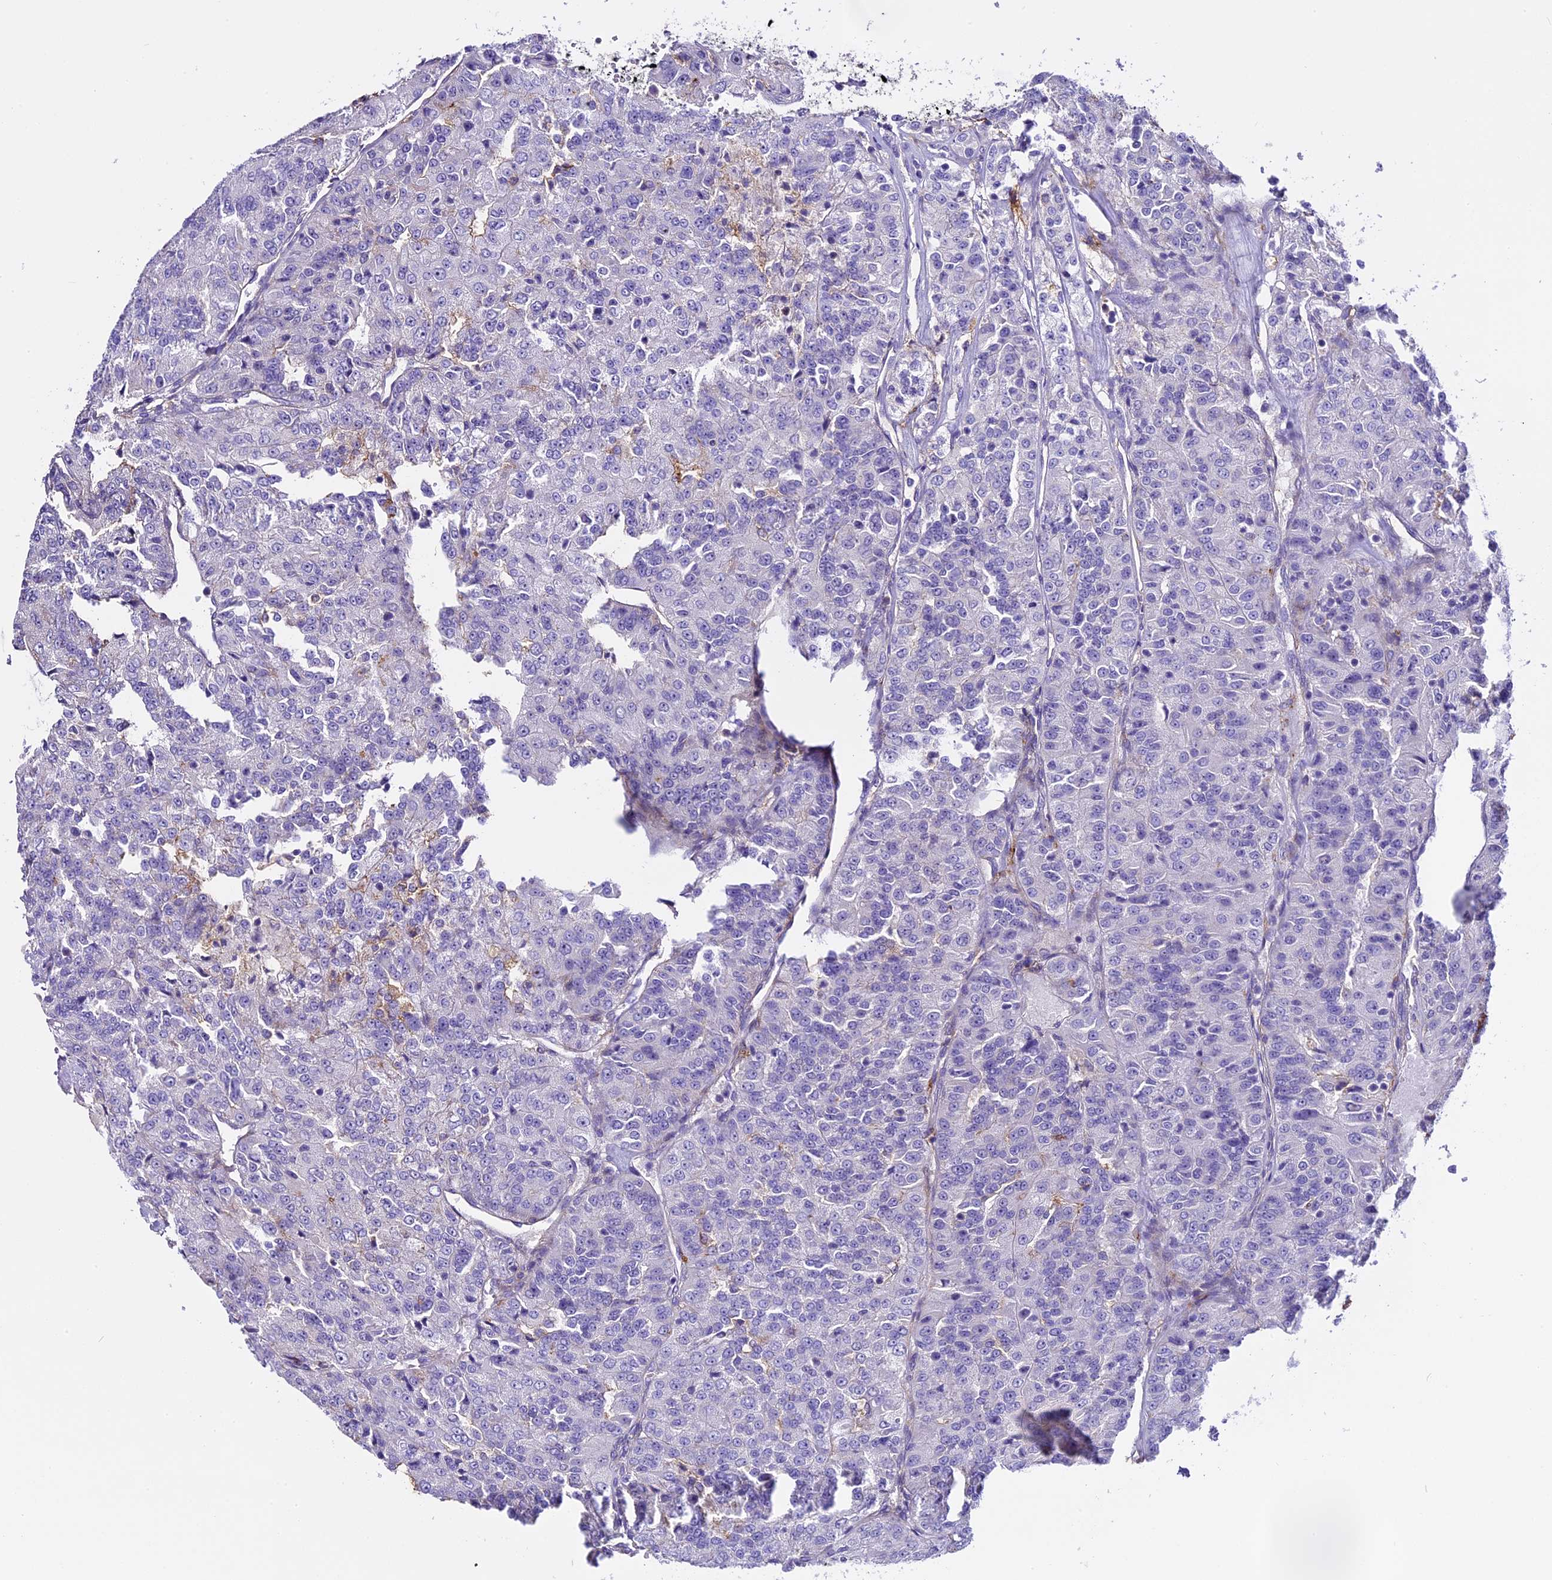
{"staining": {"intensity": "negative", "quantity": "none", "location": "none"}, "tissue": "renal cancer", "cell_type": "Tumor cells", "image_type": "cancer", "snomed": [{"axis": "morphology", "description": "Adenocarcinoma, NOS"}, {"axis": "topography", "description": "Kidney"}], "caption": "Photomicrograph shows no significant protein staining in tumor cells of renal adenocarcinoma.", "gene": "NOD2", "patient": {"sex": "female", "age": 63}}